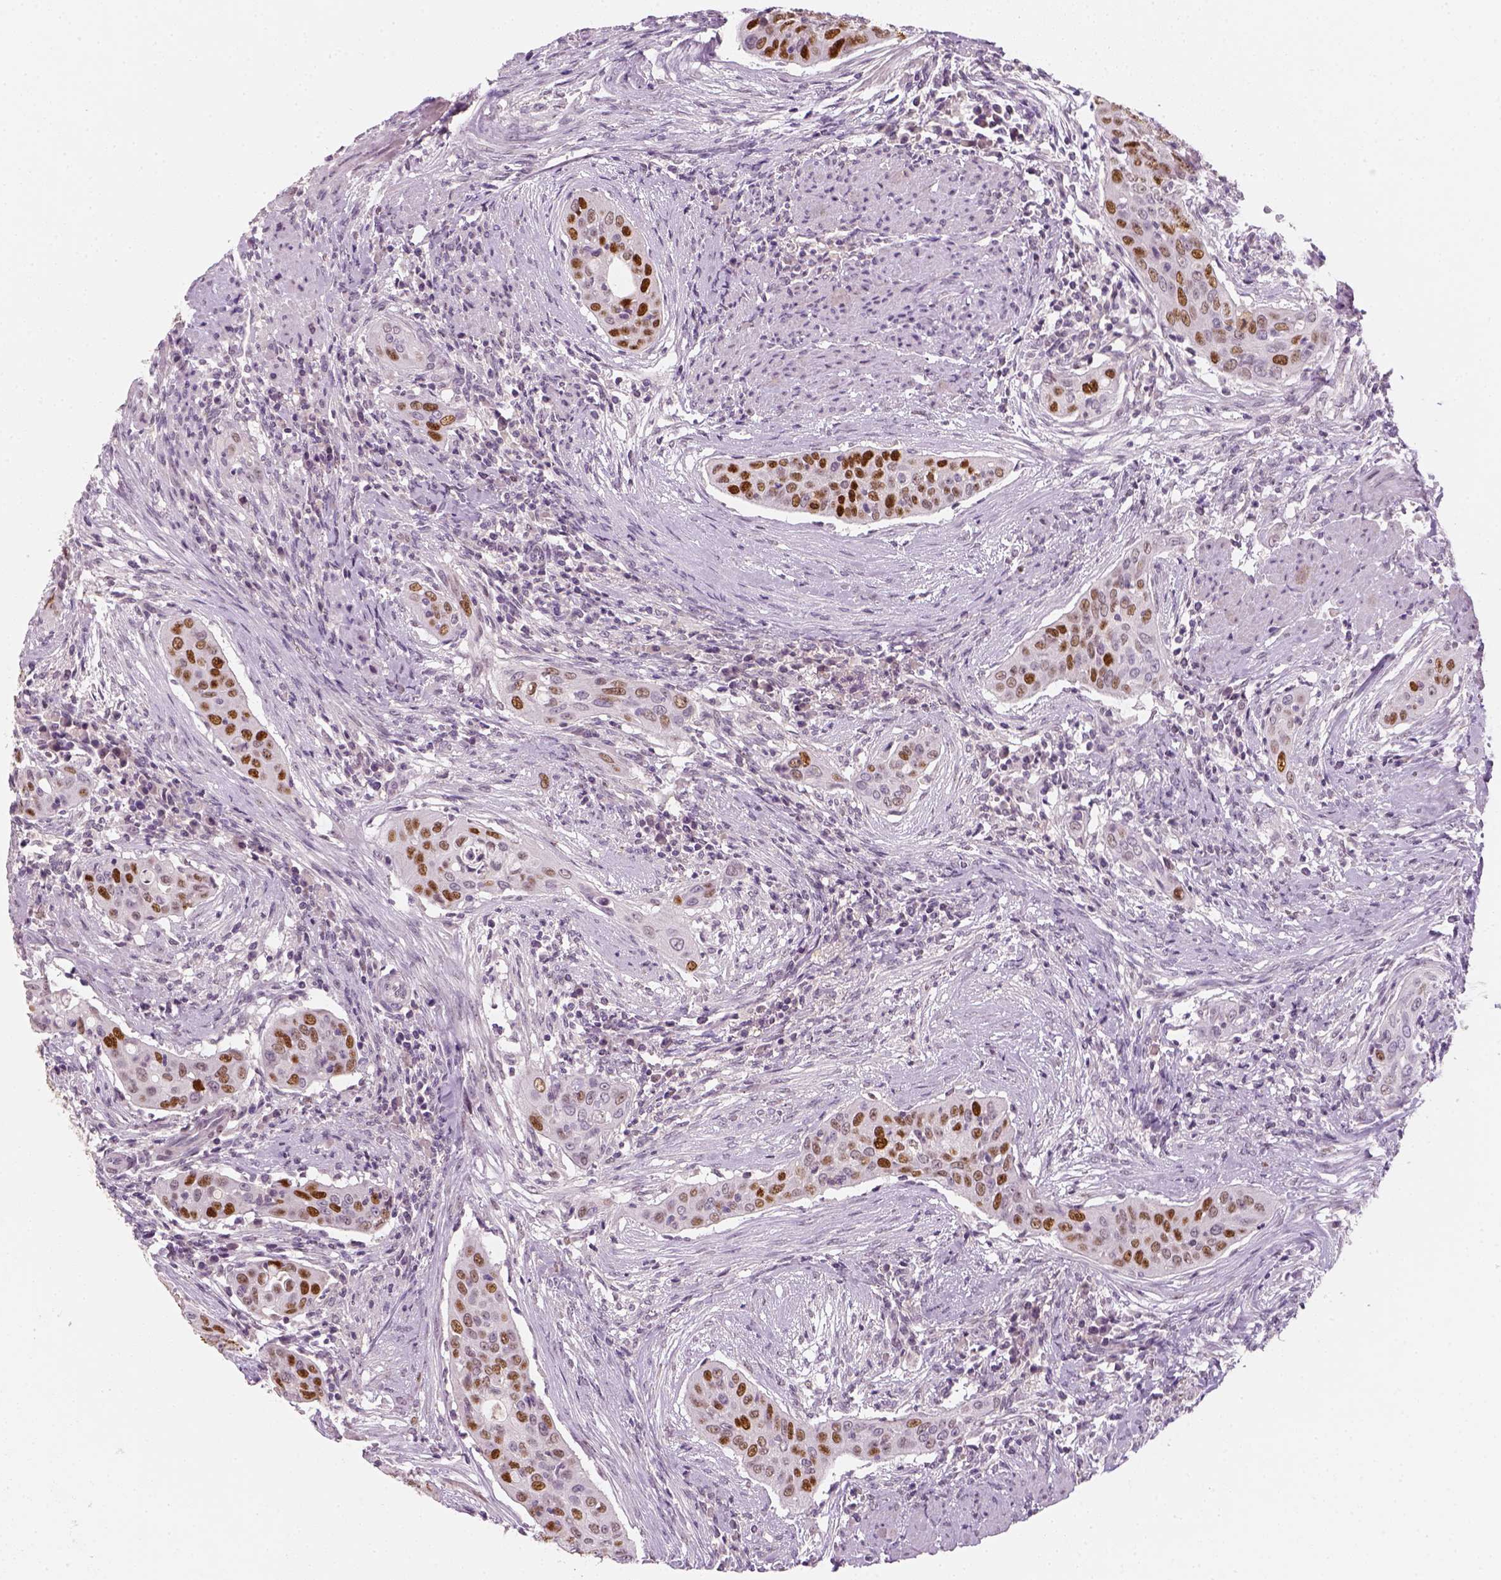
{"staining": {"intensity": "strong", "quantity": ">75%", "location": "nuclear"}, "tissue": "urothelial cancer", "cell_type": "Tumor cells", "image_type": "cancer", "snomed": [{"axis": "morphology", "description": "Urothelial carcinoma, High grade"}, {"axis": "topography", "description": "Urinary bladder"}], "caption": "Human urothelial cancer stained with a protein marker exhibits strong staining in tumor cells.", "gene": "TP53", "patient": {"sex": "male", "age": 82}}